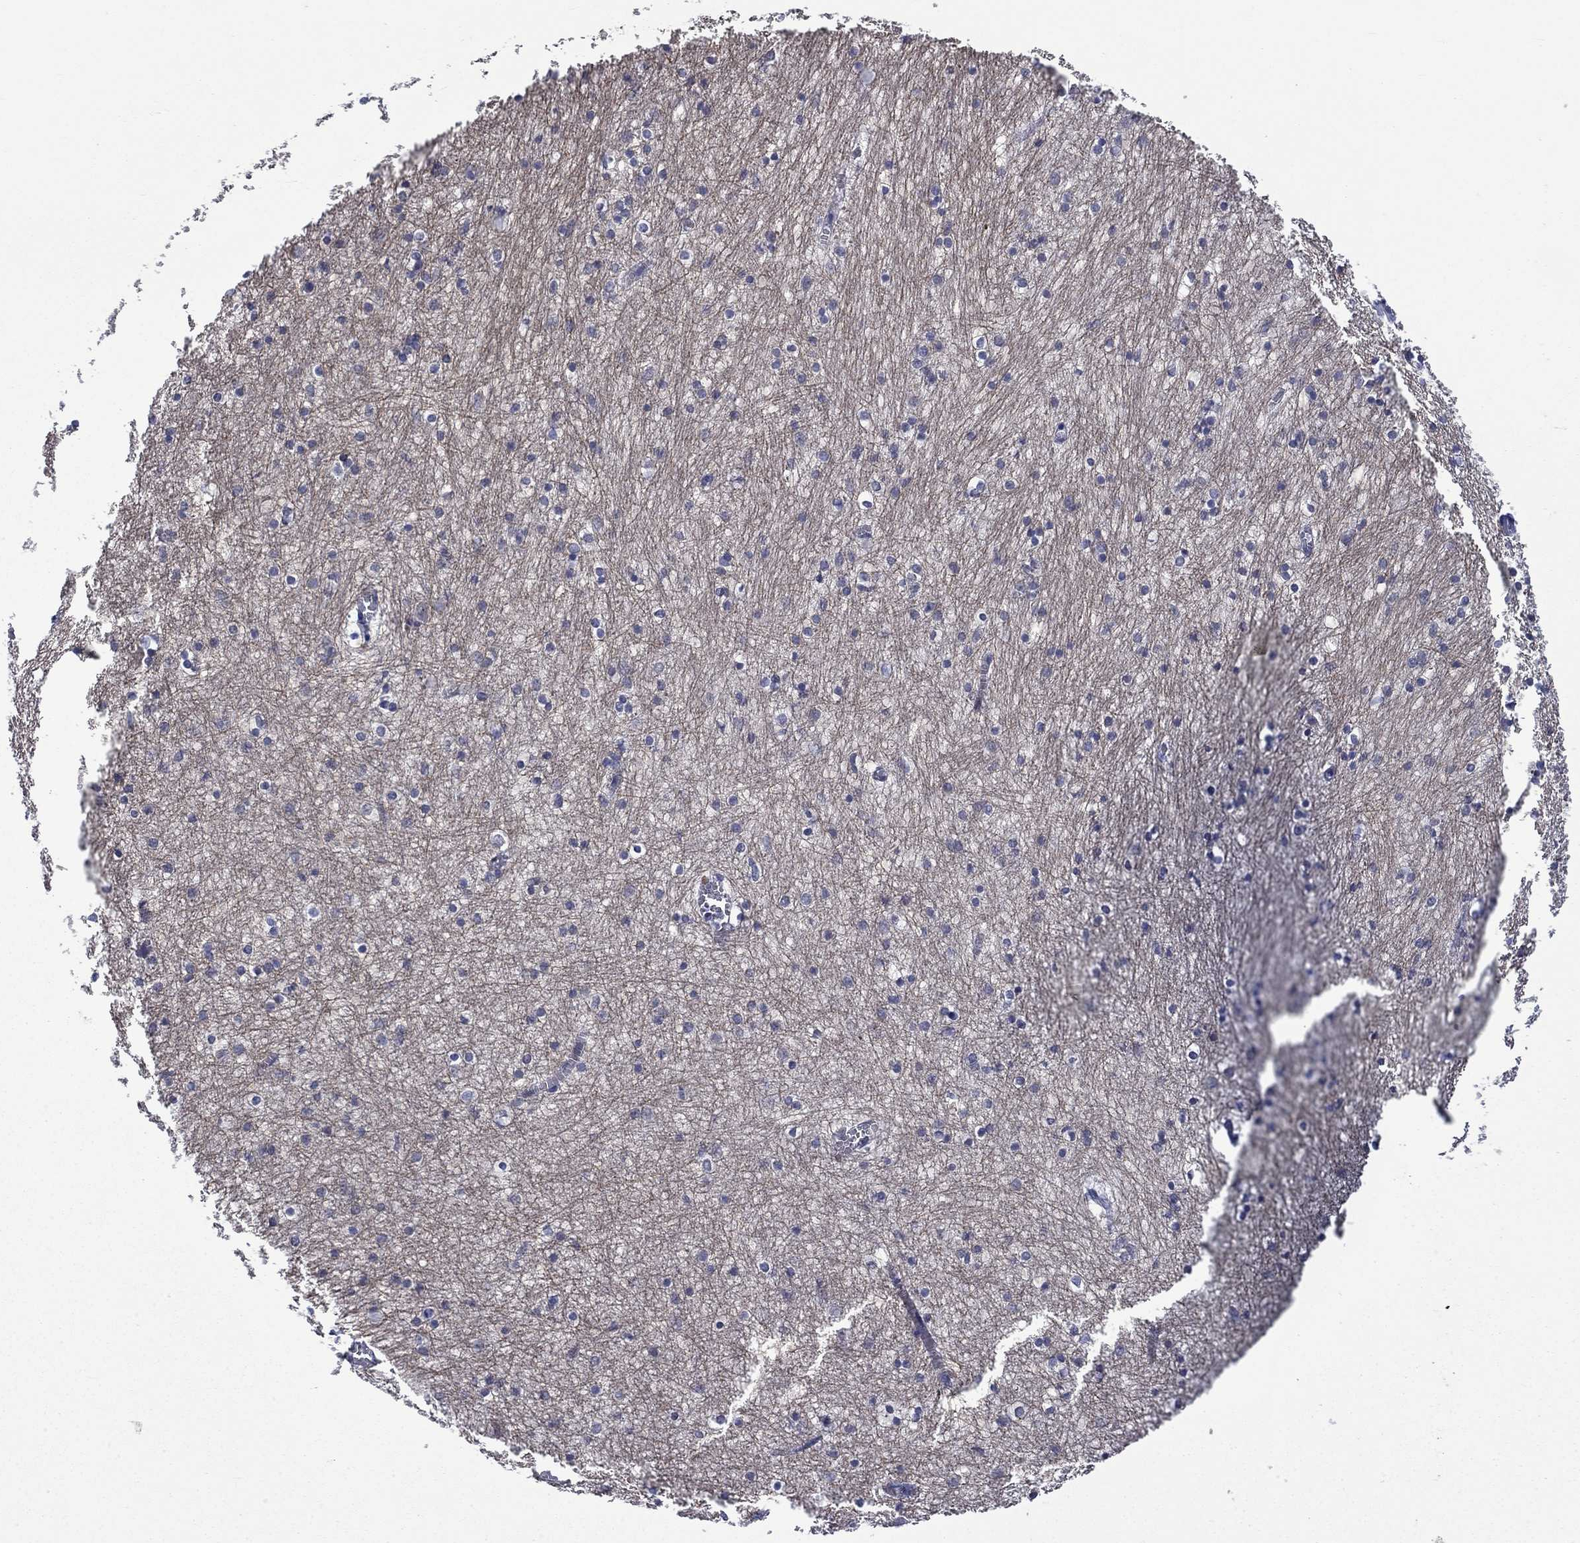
{"staining": {"intensity": "negative", "quantity": "none", "location": "none"}, "tissue": "hippocampus", "cell_type": "Glial cells", "image_type": "normal", "snomed": [{"axis": "morphology", "description": "Normal tissue, NOS"}, {"axis": "topography", "description": "Lateral ventricle wall"}, {"axis": "topography", "description": "Hippocampus"}], "caption": "Immunohistochemical staining of benign human hippocampus shows no significant staining in glial cells. Nuclei are stained in blue.", "gene": "NSMF", "patient": {"sex": "female", "age": 63}}